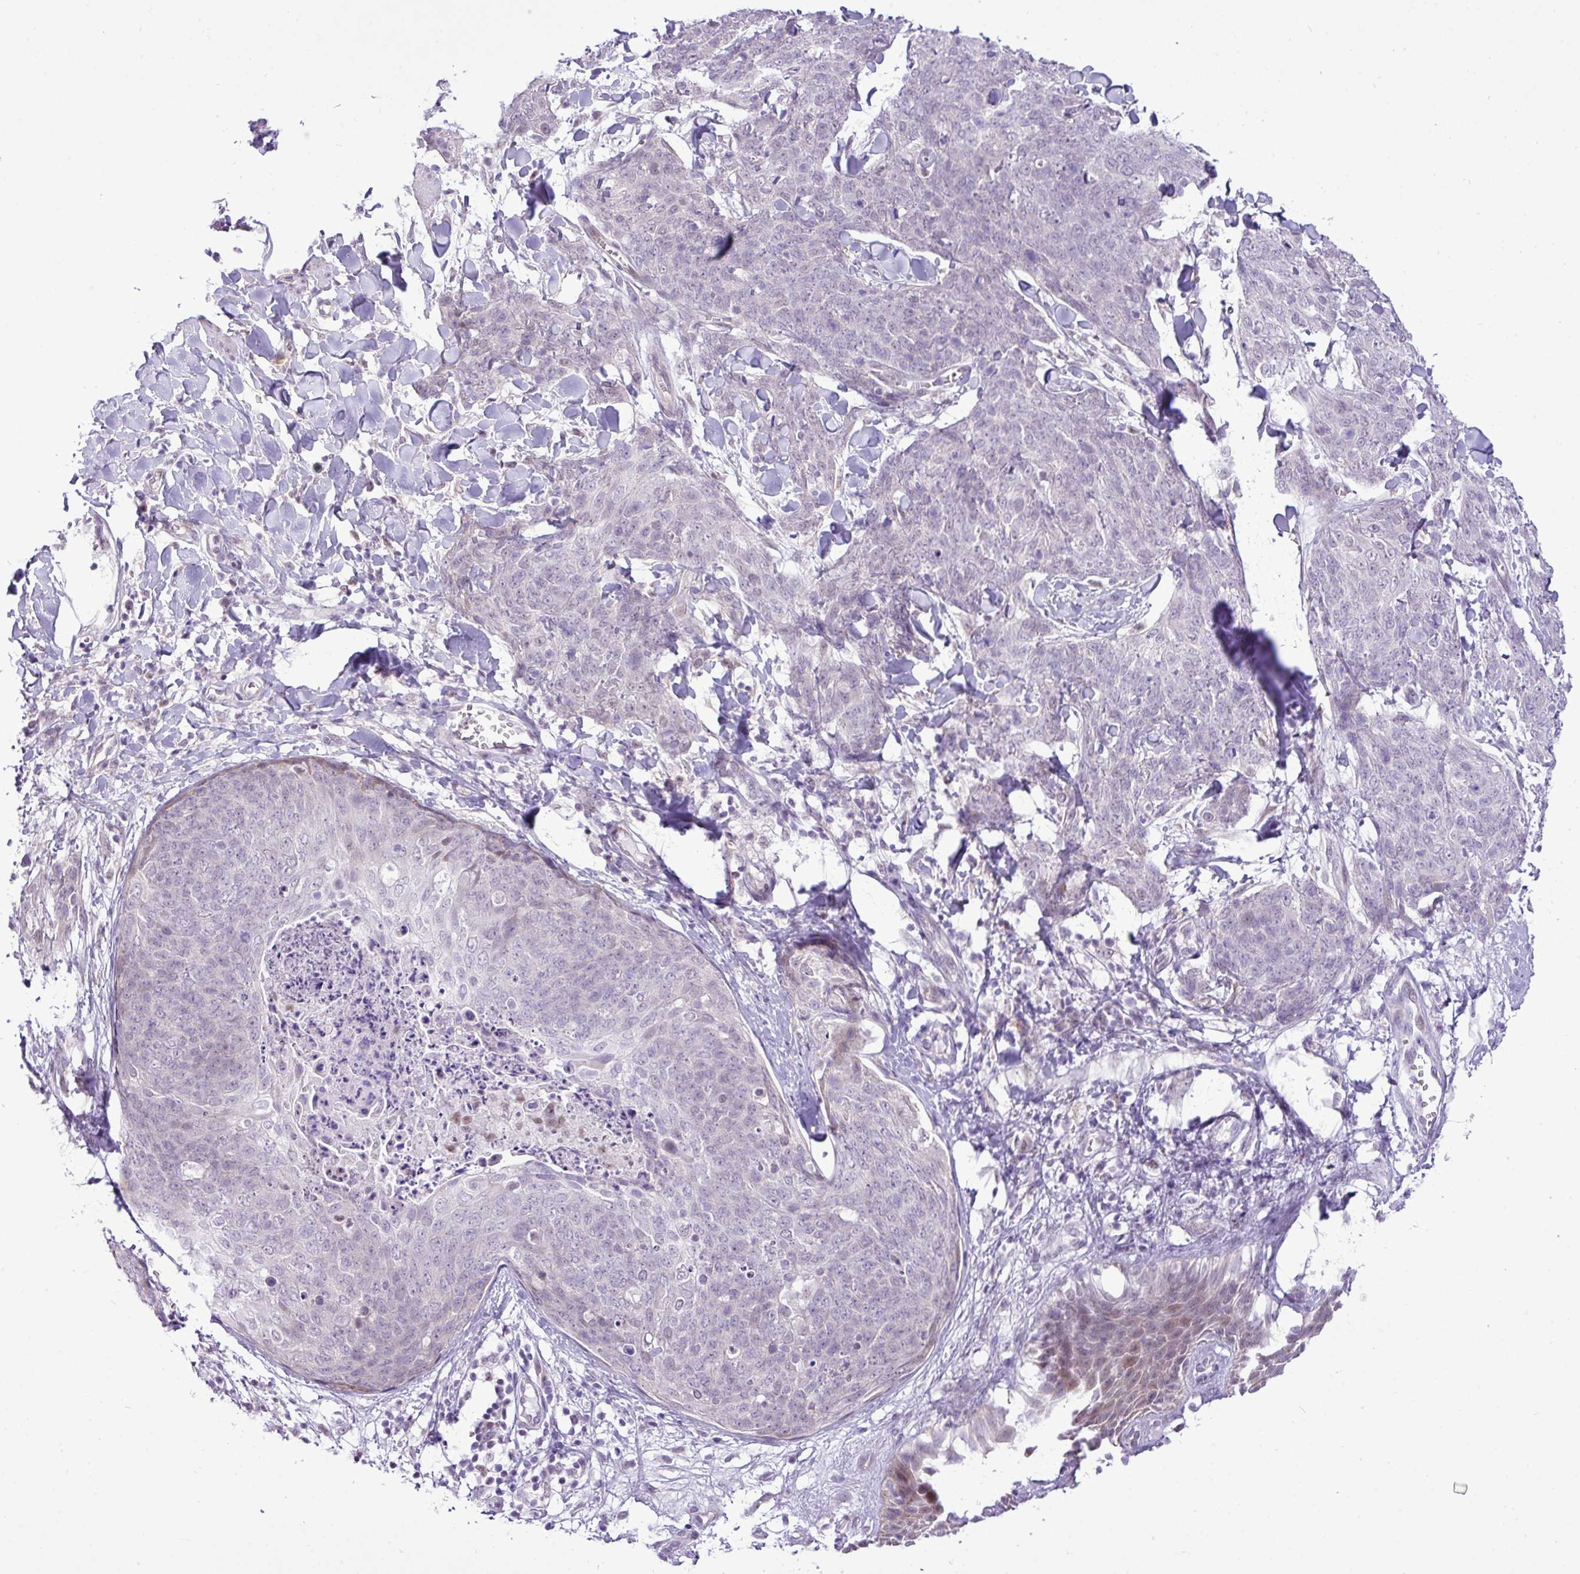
{"staining": {"intensity": "weak", "quantity": "<25%", "location": "nuclear"}, "tissue": "skin cancer", "cell_type": "Tumor cells", "image_type": "cancer", "snomed": [{"axis": "morphology", "description": "Squamous cell carcinoma, NOS"}, {"axis": "topography", "description": "Skin"}, {"axis": "topography", "description": "Vulva"}], "caption": "Tumor cells show no significant protein expression in skin cancer (squamous cell carcinoma).", "gene": "ELOA2", "patient": {"sex": "female", "age": 85}}